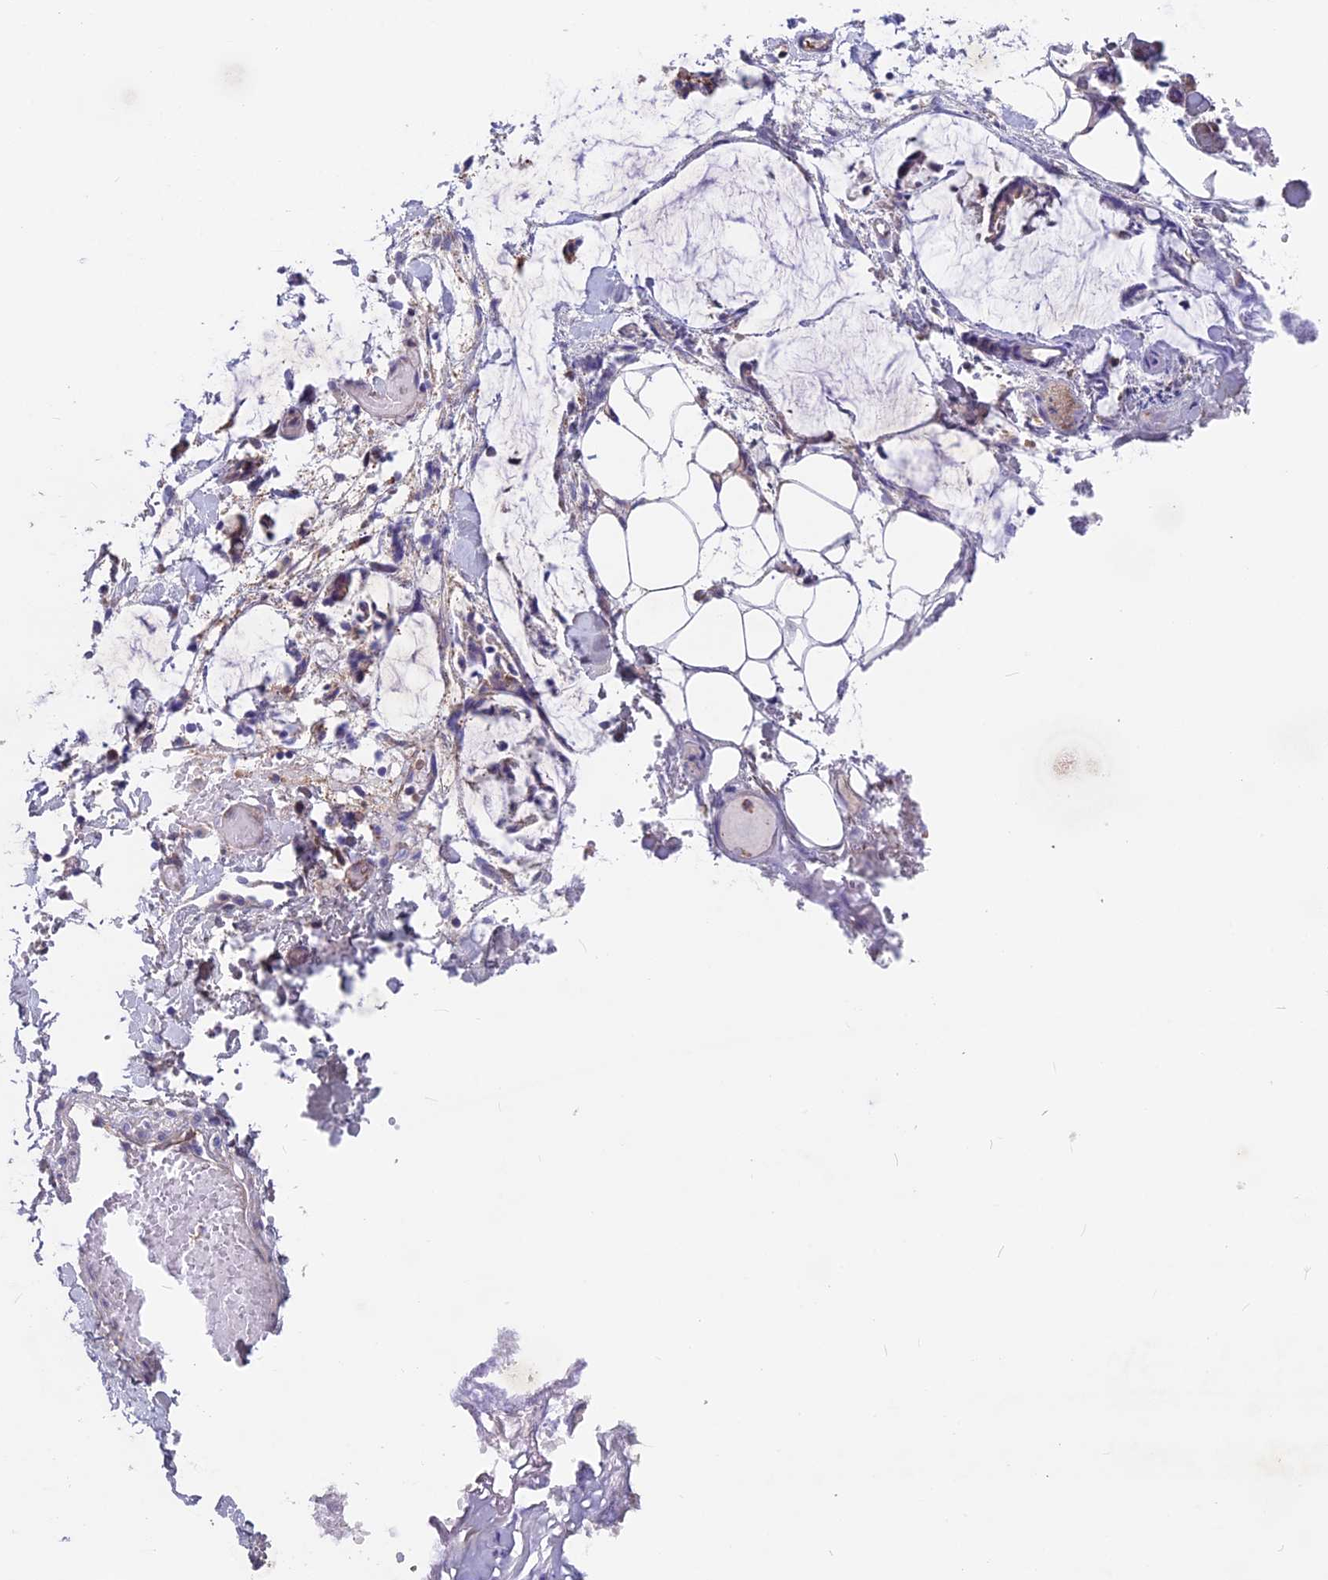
{"staining": {"intensity": "negative", "quantity": "none", "location": "none"}, "tissue": "adipose tissue", "cell_type": "Adipocytes", "image_type": "normal", "snomed": [{"axis": "morphology", "description": "Normal tissue, NOS"}, {"axis": "morphology", "description": "Adenocarcinoma, NOS"}, {"axis": "topography", "description": "Smooth muscle"}, {"axis": "topography", "description": "Colon"}], "caption": "This is an immunohistochemistry photomicrograph of normal adipose tissue. There is no expression in adipocytes.", "gene": "MAST2", "patient": {"sex": "male", "age": 14}}